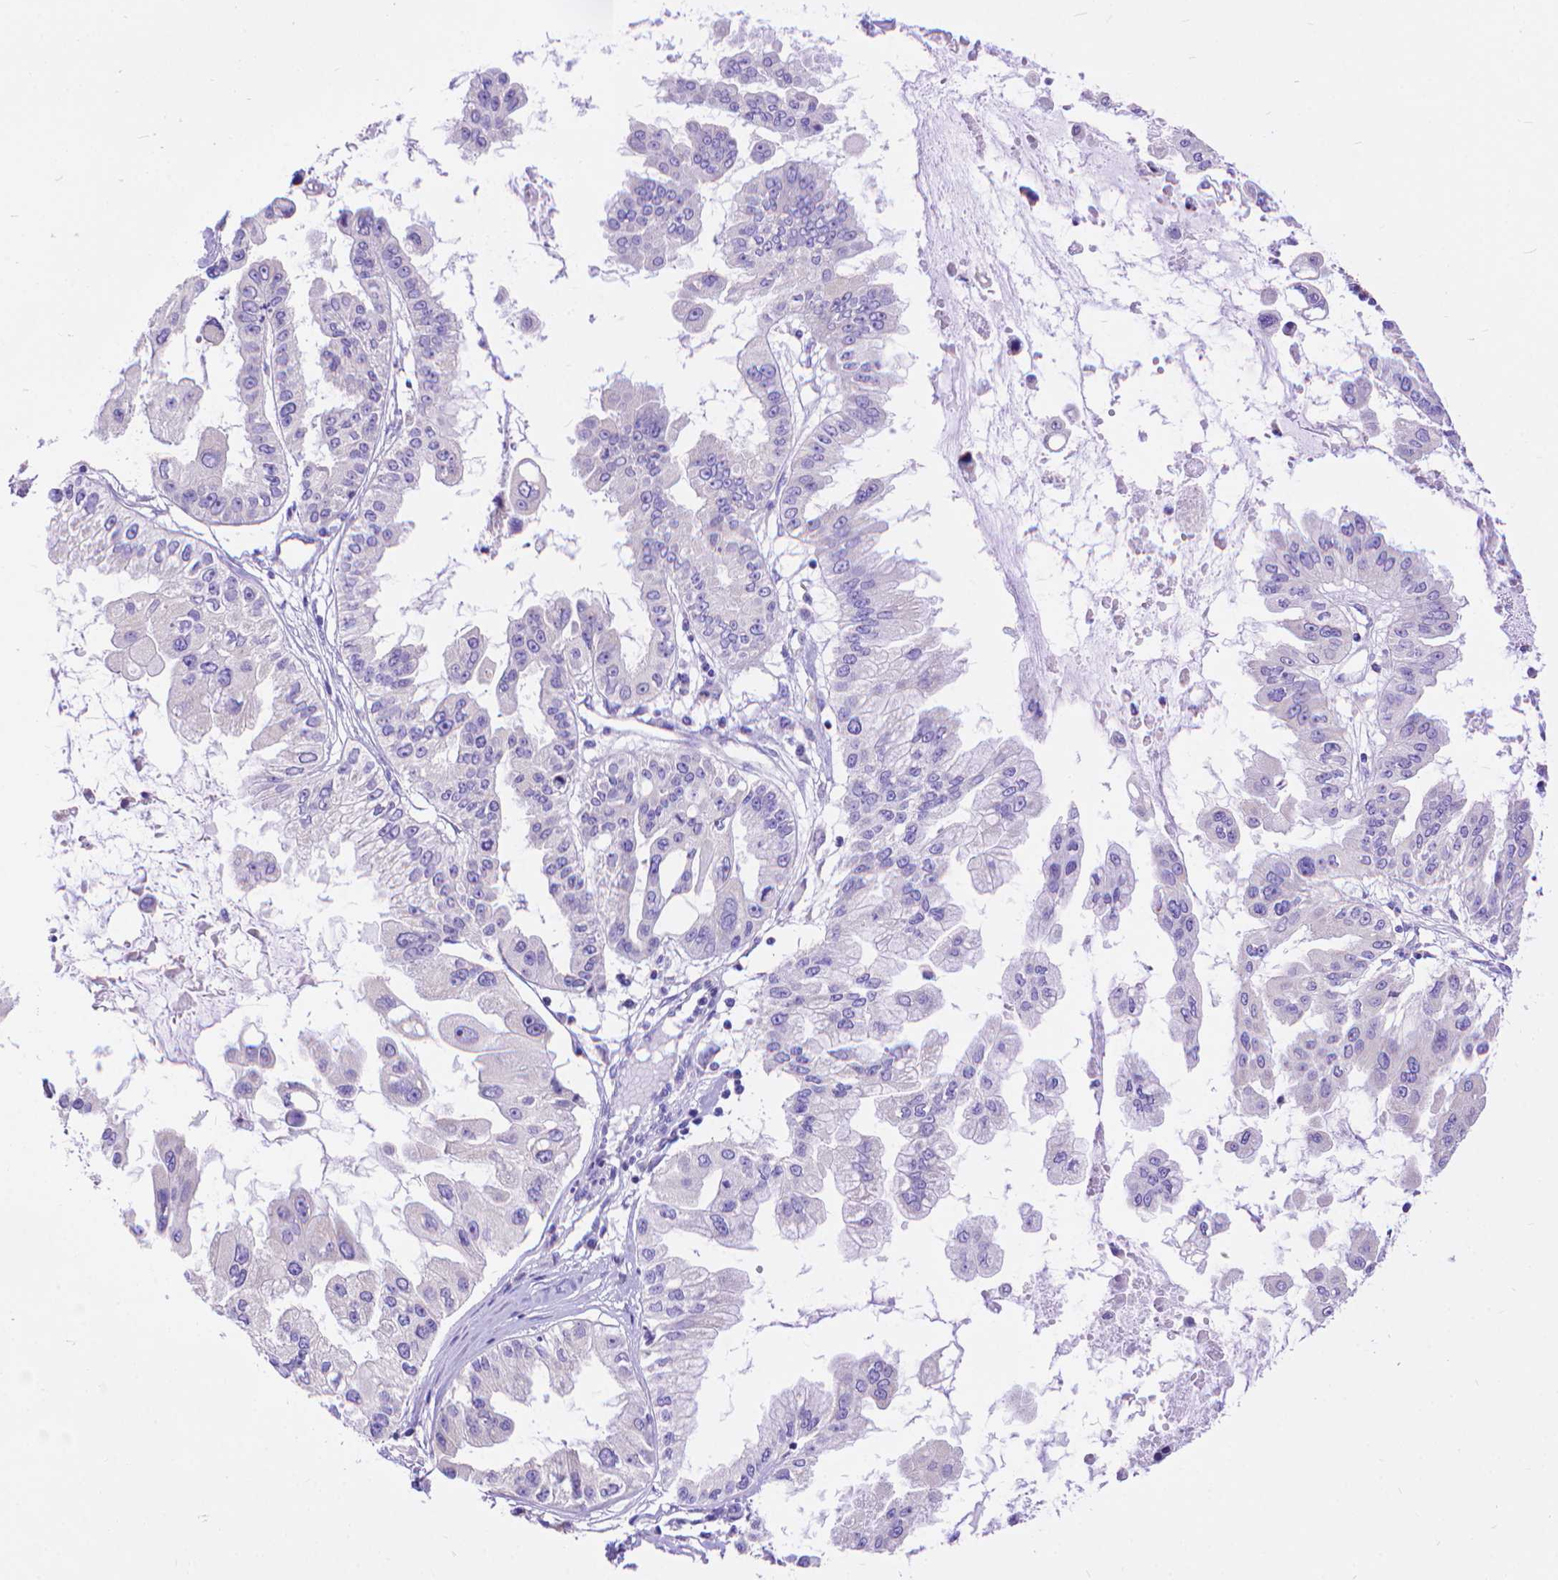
{"staining": {"intensity": "negative", "quantity": "none", "location": "none"}, "tissue": "ovarian cancer", "cell_type": "Tumor cells", "image_type": "cancer", "snomed": [{"axis": "morphology", "description": "Cystadenocarcinoma, serous, NOS"}, {"axis": "topography", "description": "Ovary"}], "caption": "High power microscopy micrograph of an immunohistochemistry (IHC) photomicrograph of ovarian cancer (serous cystadenocarcinoma), revealing no significant expression in tumor cells.", "gene": "DHRS2", "patient": {"sex": "female", "age": 56}}